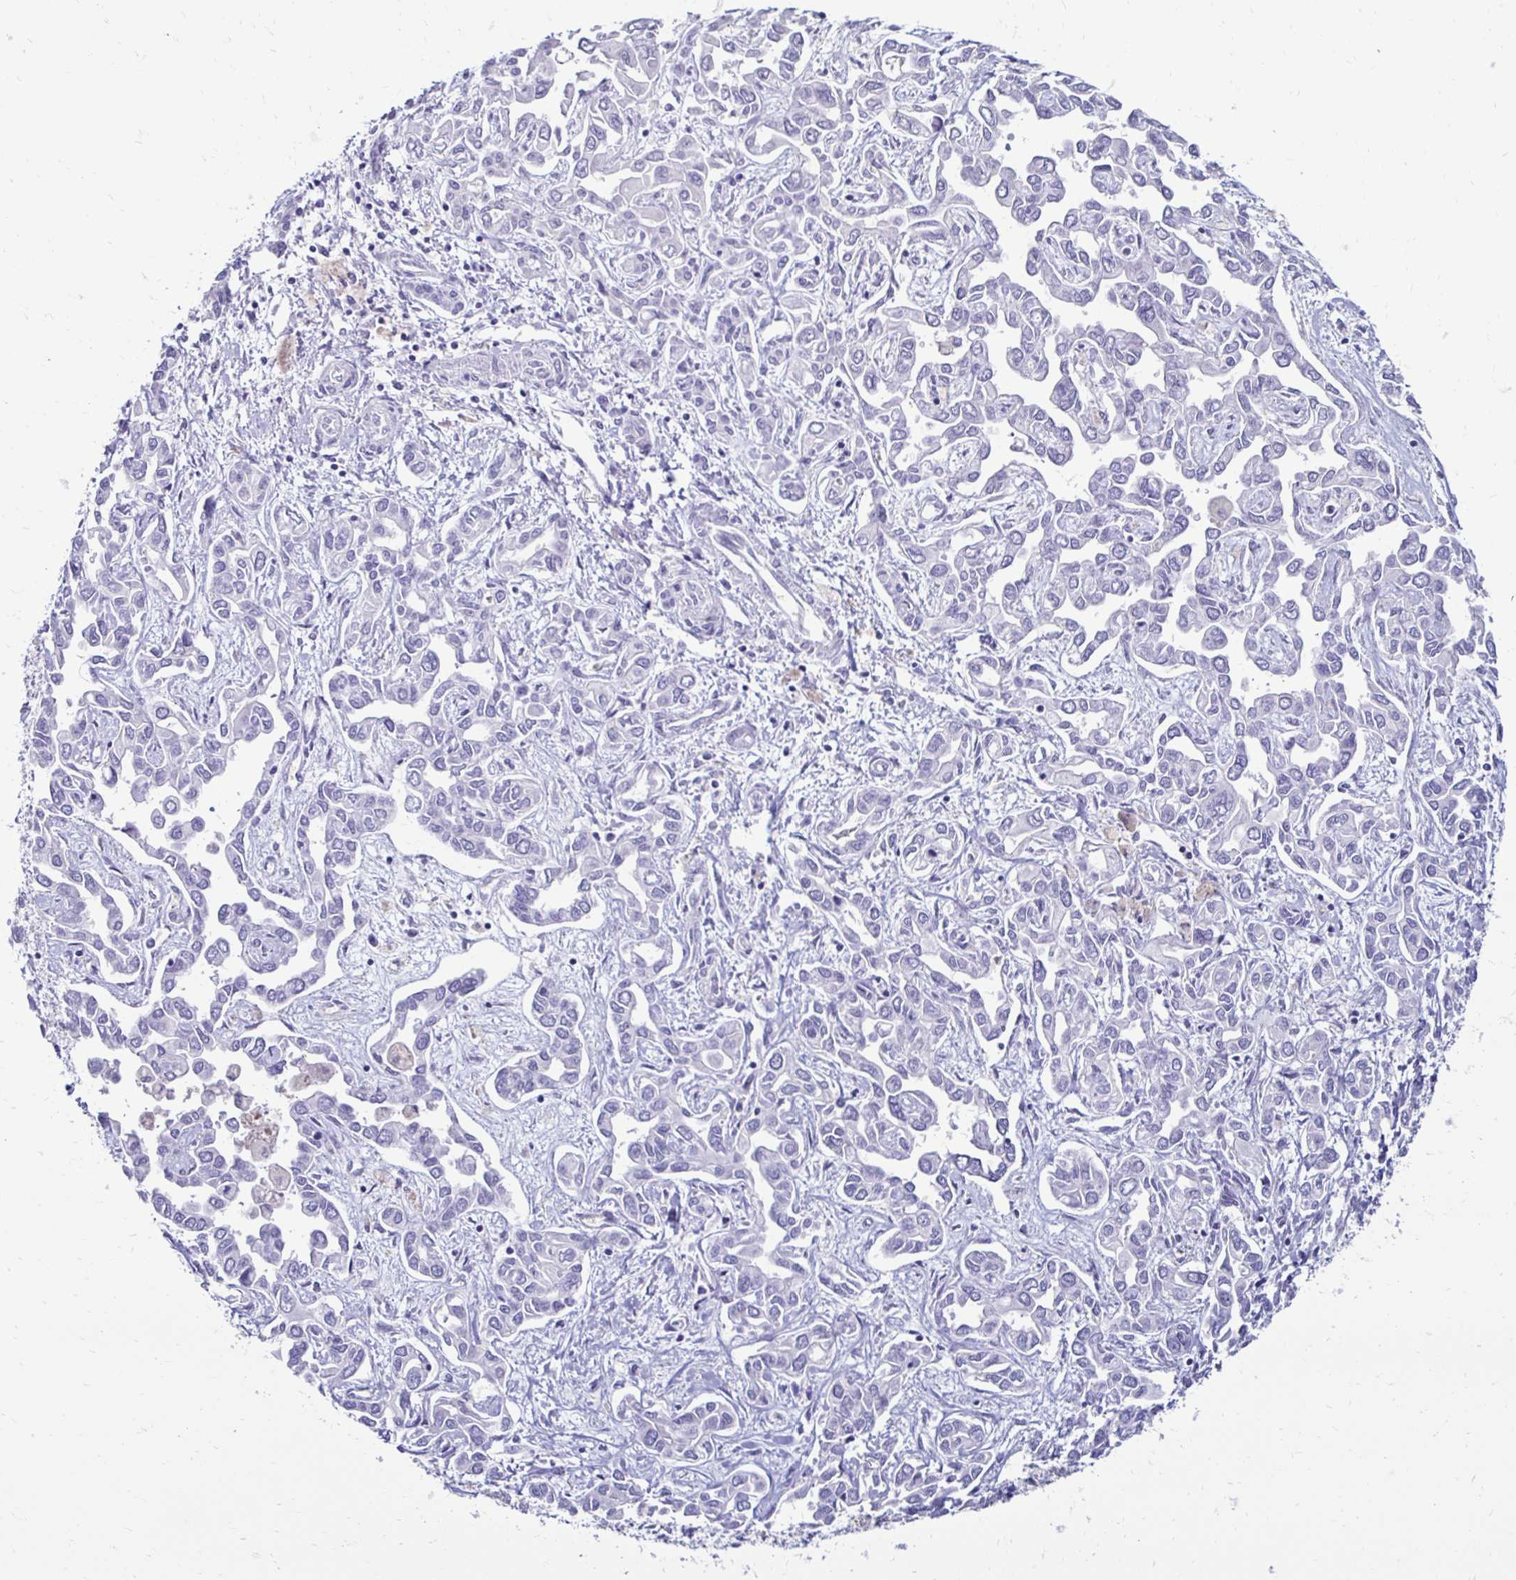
{"staining": {"intensity": "negative", "quantity": "none", "location": "none"}, "tissue": "liver cancer", "cell_type": "Tumor cells", "image_type": "cancer", "snomed": [{"axis": "morphology", "description": "Cholangiocarcinoma"}, {"axis": "topography", "description": "Liver"}], "caption": "There is no significant staining in tumor cells of cholangiocarcinoma (liver).", "gene": "RHBDL3", "patient": {"sex": "female", "age": 64}}